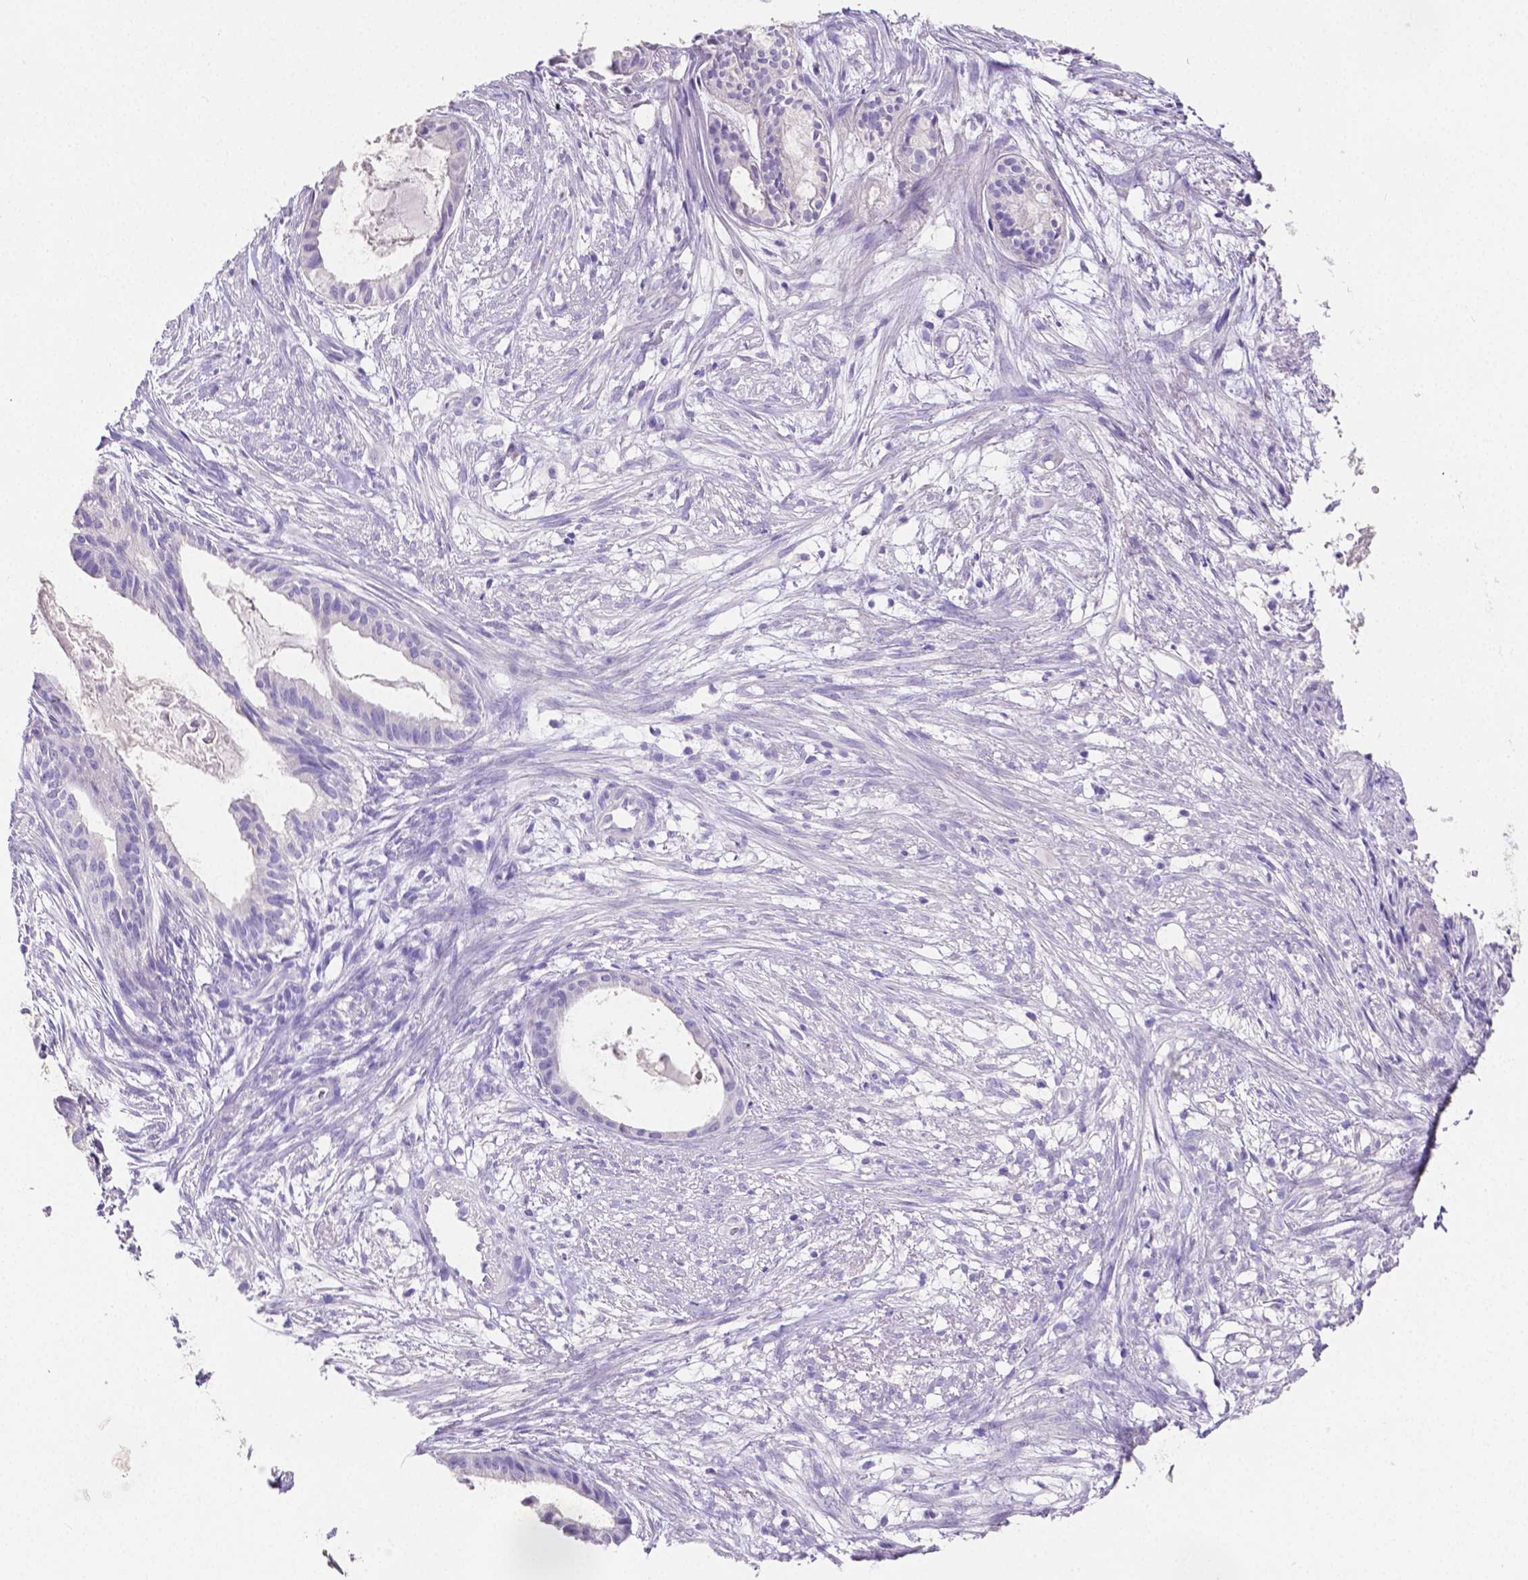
{"staining": {"intensity": "negative", "quantity": "none", "location": "none"}, "tissue": "endometrial cancer", "cell_type": "Tumor cells", "image_type": "cancer", "snomed": [{"axis": "morphology", "description": "Adenocarcinoma, NOS"}, {"axis": "topography", "description": "Endometrium"}], "caption": "Adenocarcinoma (endometrial) was stained to show a protein in brown. There is no significant staining in tumor cells.", "gene": "SLC22A2", "patient": {"sex": "female", "age": 86}}